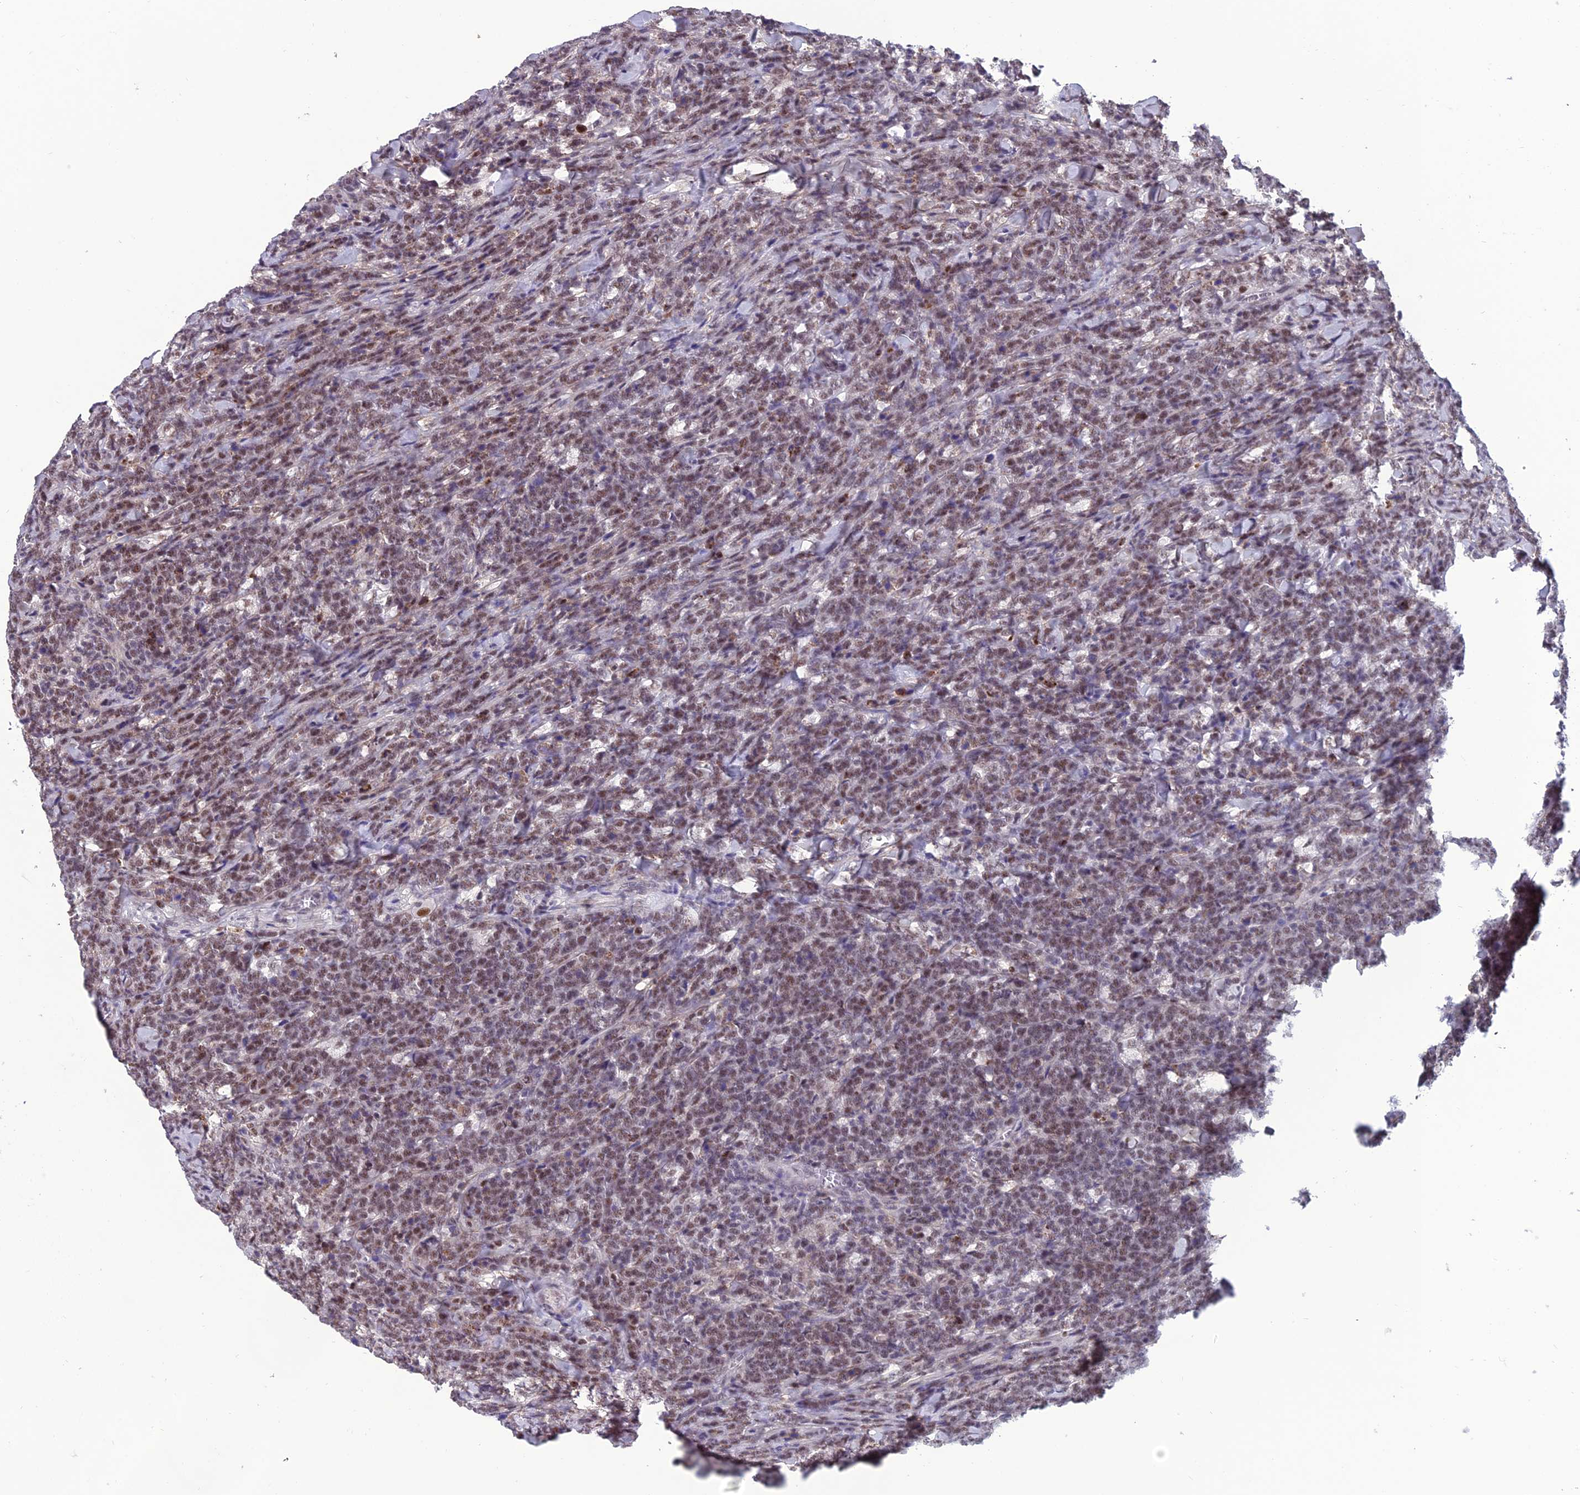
{"staining": {"intensity": "weak", "quantity": "25%-75%", "location": "nuclear"}, "tissue": "lymphoma", "cell_type": "Tumor cells", "image_type": "cancer", "snomed": [{"axis": "morphology", "description": "Malignant lymphoma, non-Hodgkin's type, High grade"}, {"axis": "topography", "description": "Small intestine"}], "caption": "High-grade malignant lymphoma, non-Hodgkin's type tissue exhibits weak nuclear positivity in about 25%-75% of tumor cells", "gene": "RSRC1", "patient": {"sex": "male", "age": 8}}